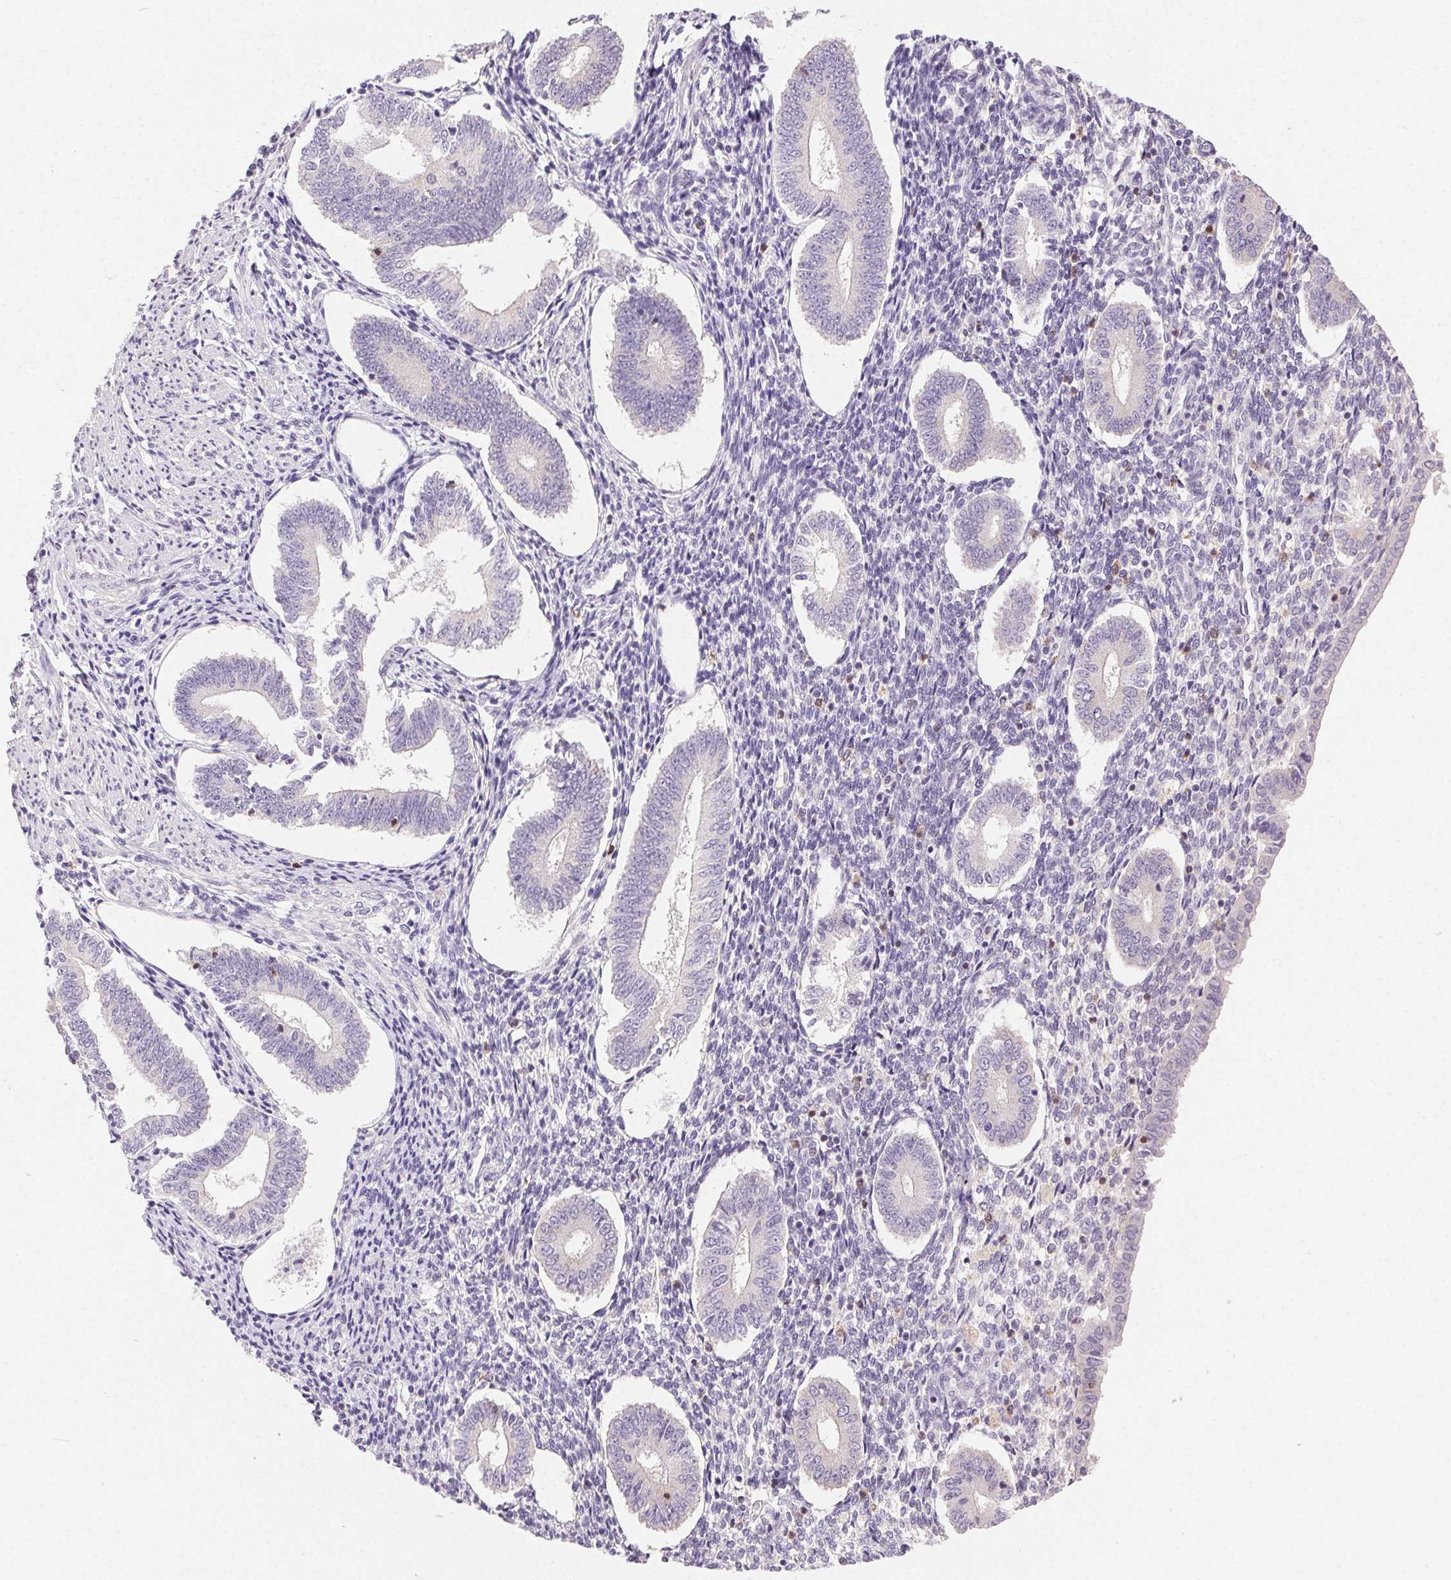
{"staining": {"intensity": "negative", "quantity": "none", "location": "none"}, "tissue": "endometrium", "cell_type": "Cells in endometrial stroma", "image_type": "normal", "snomed": [{"axis": "morphology", "description": "Normal tissue, NOS"}, {"axis": "topography", "description": "Endometrium"}], "caption": "The photomicrograph displays no staining of cells in endometrial stroma in benign endometrium.", "gene": "AKAP5", "patient": {"sex": "female", "age": 40}}